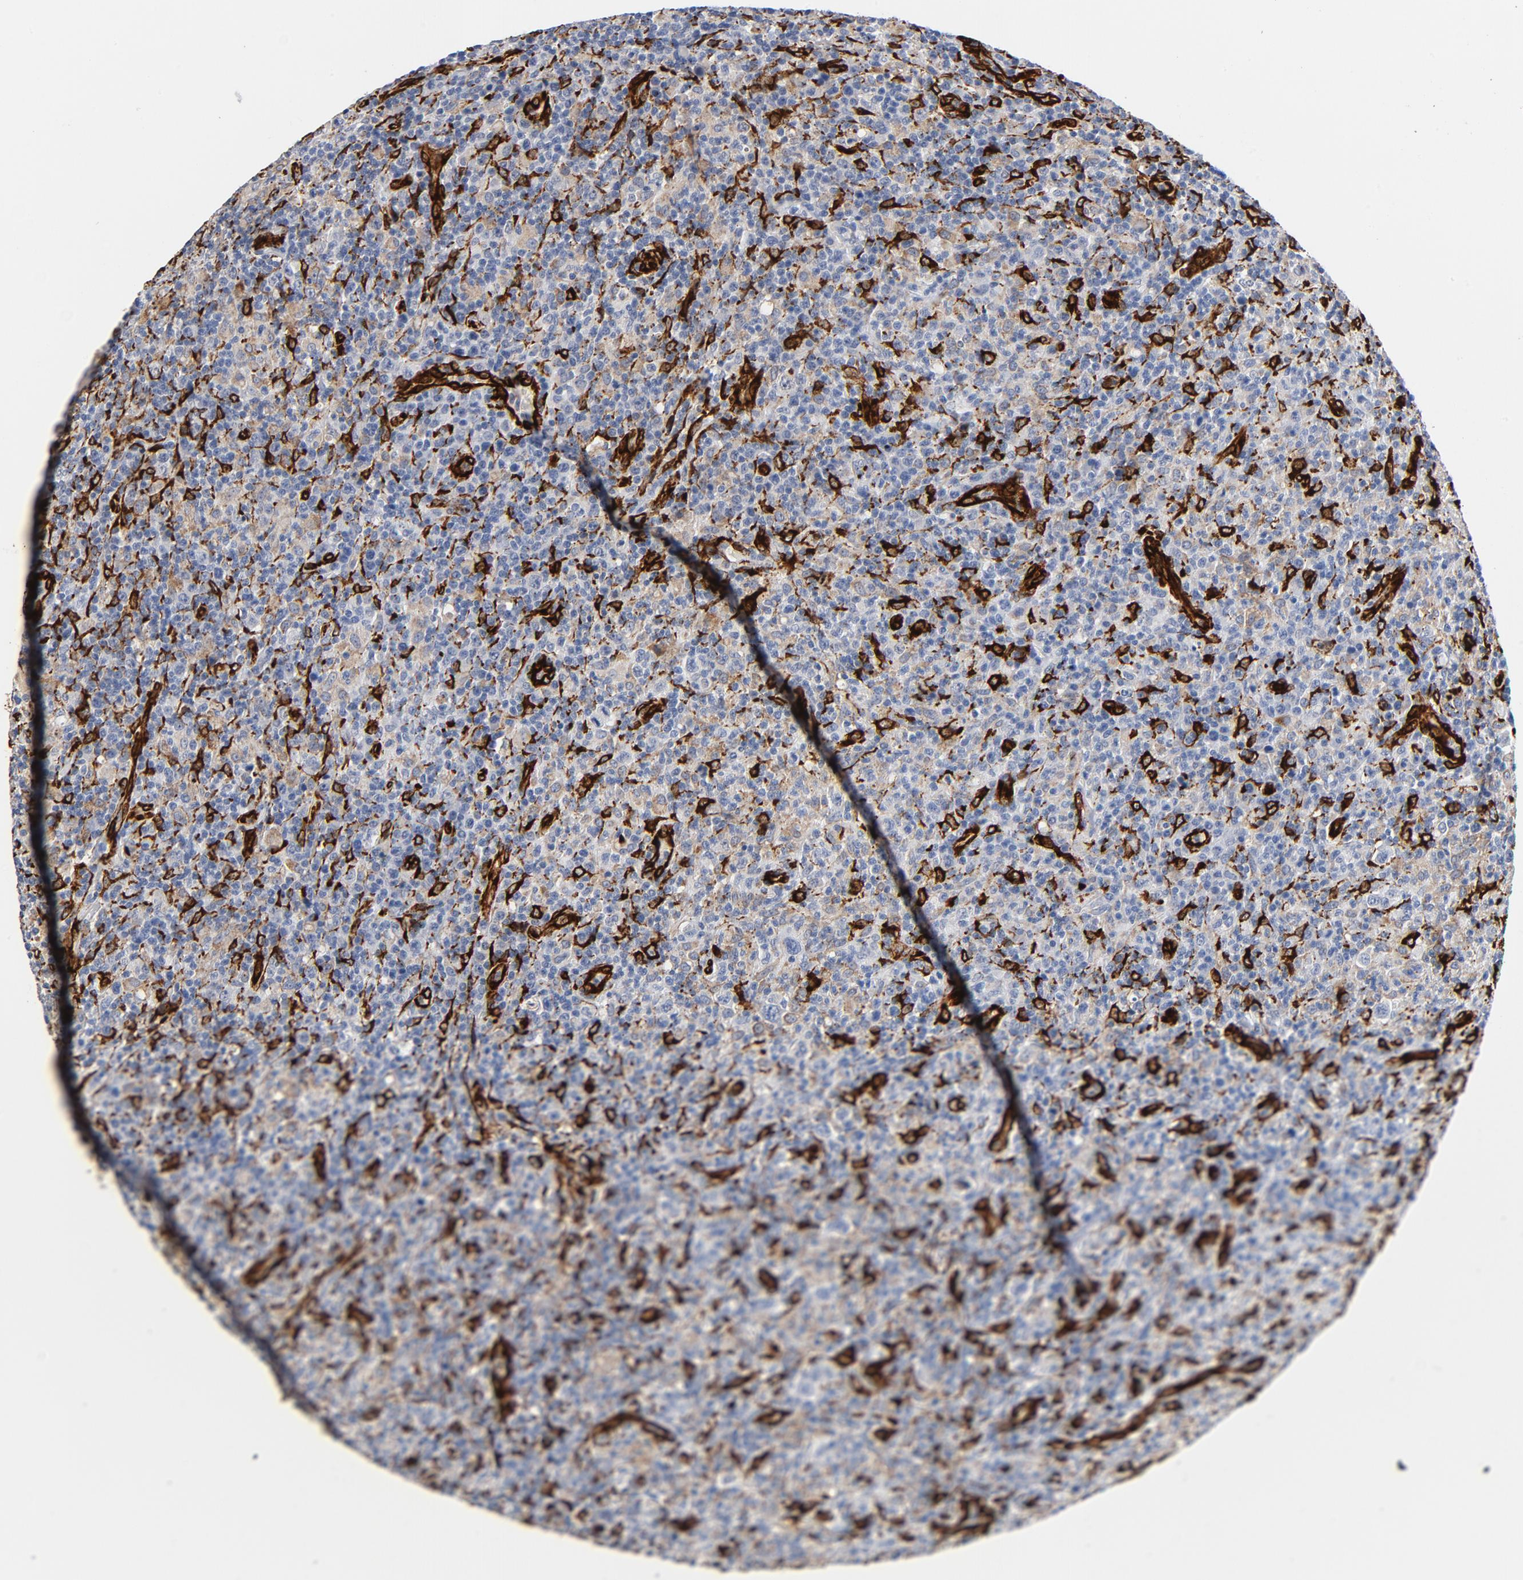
{"staining": {"intensity": "negative", "quantity": "none", "location": "none"}, "tissue": "lymphoma", "cell_type": "Tumor cells", "image_type": "cancer", "snomed": [{"axis": "morphology", "description": "Hodgkin's disease, NOS"}, {"axis": "topography", "description": "Lymph node"}], "caption": "This is an immunohistochemistry (IHC) histopathology image of lymphoma. There is no positivity in tumor cells.", "gene": "SERPINH1", "patient": {"sex": "male", "age": 65}}